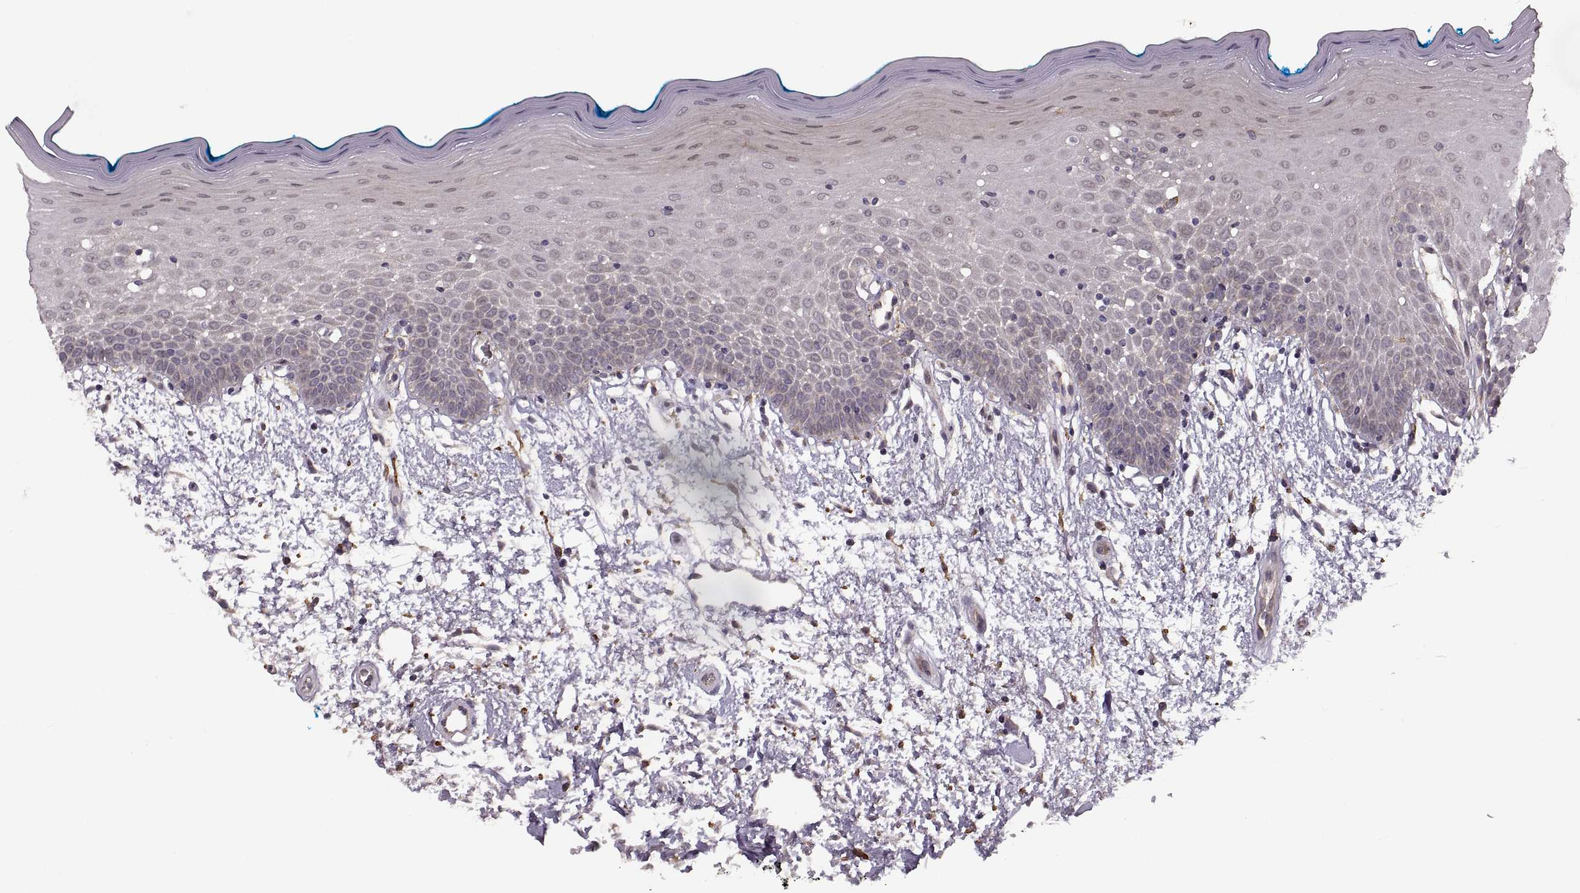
{"staining": {"intensity": "negative", "quantity": "none", "location": "none"}, "tissue": "oral mucosa", "cell_type": "Squamous epithelial cells", "image_type": "normal", "snomed": [{"axis": "morphology", "description": "Normal tissue, NOS"}, {"axis": "morphology", "description": "Squamous cell carcinoma, NOS"}, {"axis": "topography", "description": "Oral tissue"}, {"axis": "topography", "description": "Head-Neck"}], "caption": "Immunohistochemistry (IHC) photomicrograph of benign oral mucosa stained for a protein (brown), which demonstrates no expression in squamous epithelial cells. (DAB (3,3'-diaminobenzidine) IHC with hematoxylin counter stain).", "gene": "PIERCE1", "patient": {"sex": "female", "age": 75}}